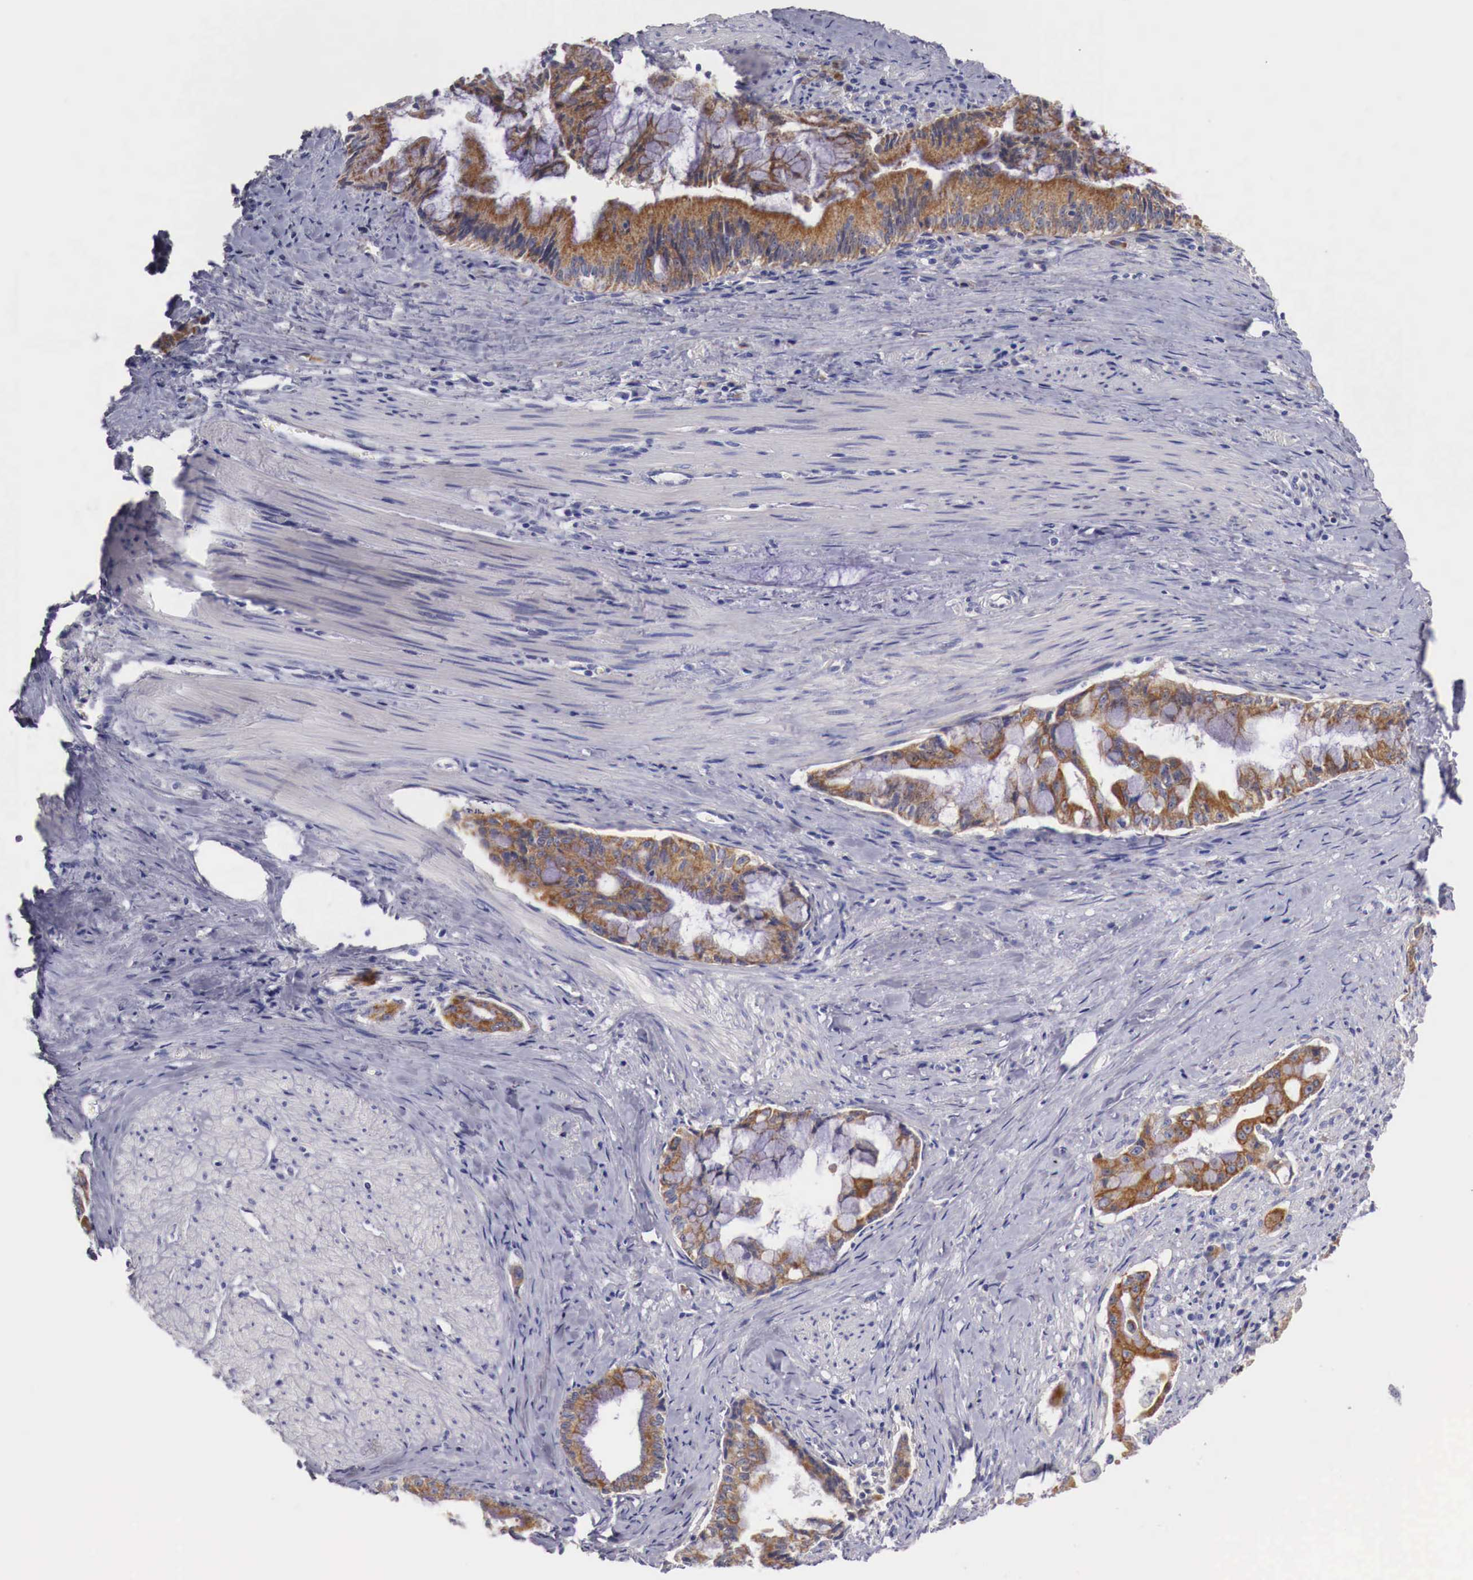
{"staining": {"intensity": "moderate", "quantity": ">75%", "location": "cytoplasmic/membranous"}, "tissue": "pancreatic cancer", "cell_type": "Tumor cells", "image_type": "cancer", "snomed": [{"axis": "morphology", "description": "Adenocarcinoma, NOS"}, {"axis": "topography", "description": "Pancreas"}], "caption": "Immunohistochemistry (IHC) histopathology image of human adenocarcinoma (pancreatic) stained for a protein (brown), which displays medium levels of moderate cytoplasmic/membranous expression in approximately >75% of tumor cells.", "gene": "NREP", "patient": {"sex": "male", "age": 59}}